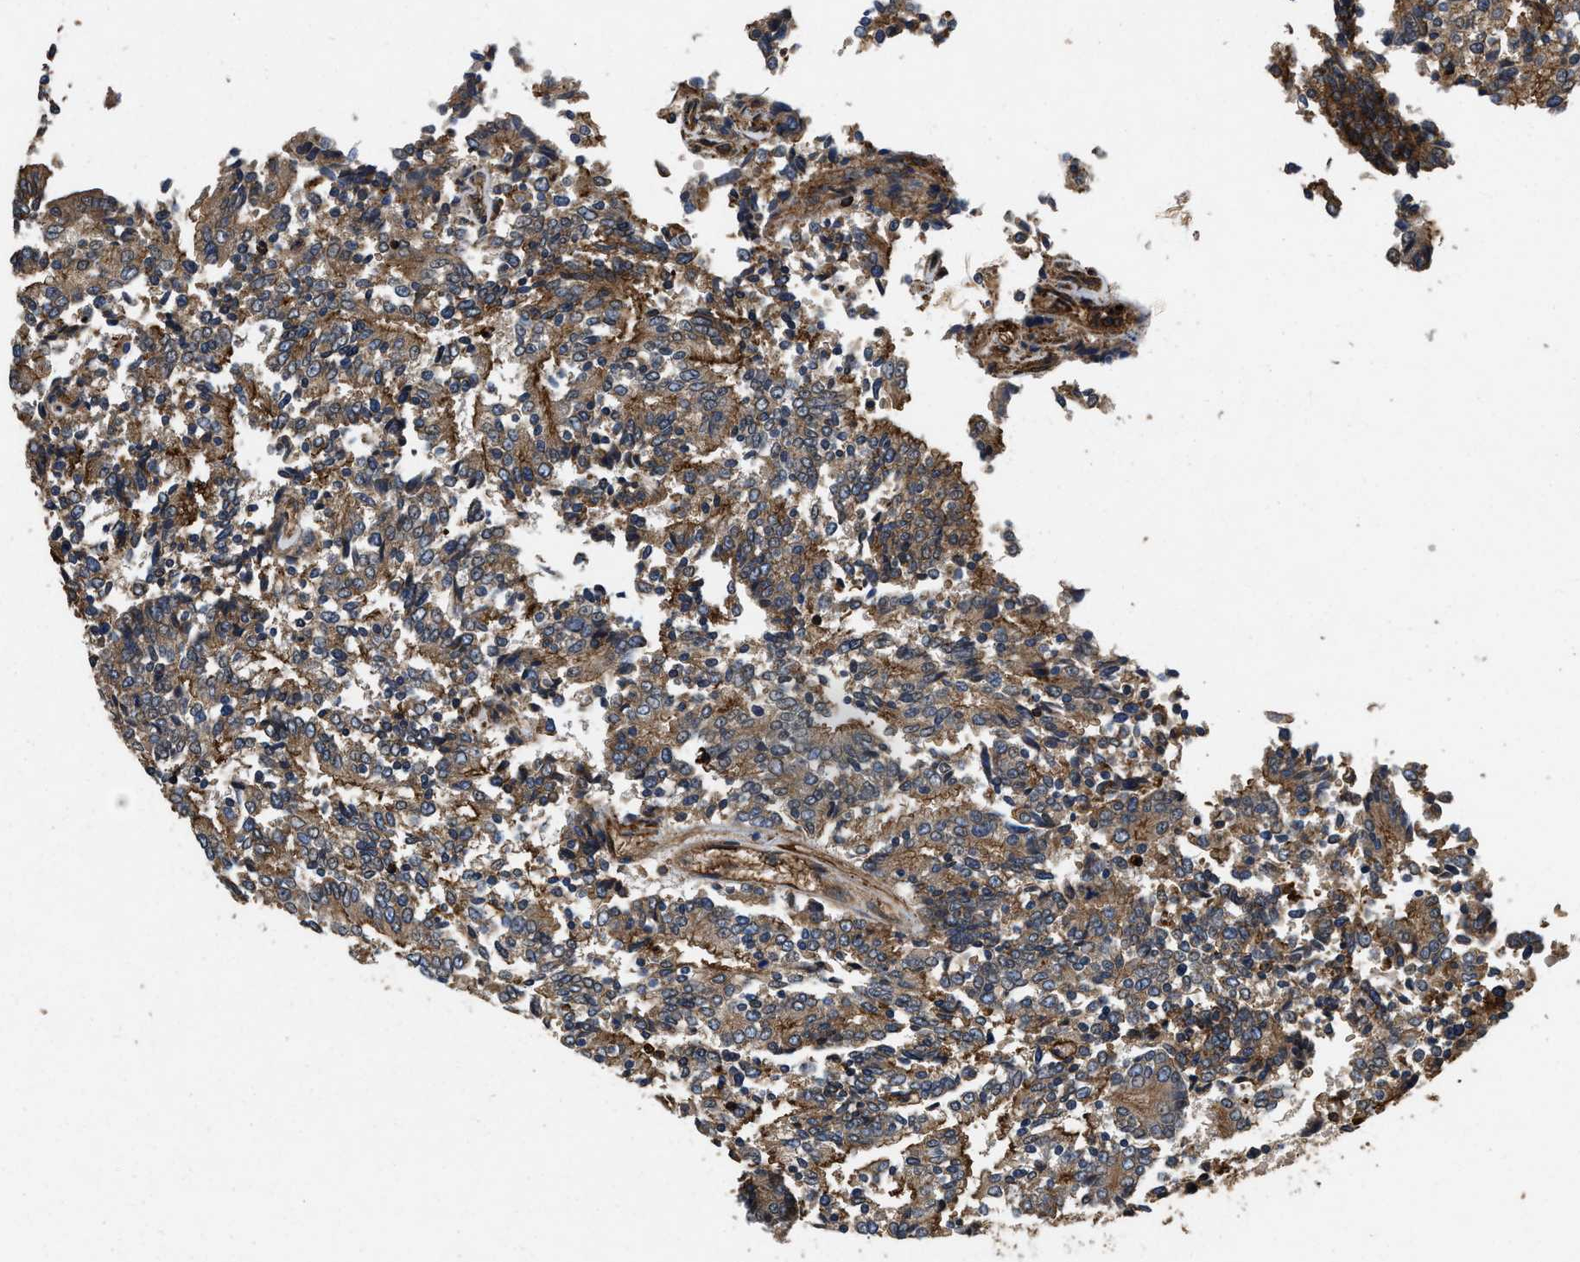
{"staining": {"intensity": "moderate", "quantity": ">75%", "location": "cytoplasmic/membranous"}, "tissue": "prostate cancer", "cell_type": "Tumor cells", "image_type": "cancer", "snomed": [{"axis": "morphology", "description": "Normal tissue, NOS"}, {"axis": "morphology", "description": "Adenocarcinoma, High grade"}, {"axis": "topography", "description": "Prostate"}, {"axis": "topography", "description": "Seminal veicle"}], "caption": "This image displays prostate cancer (high-grade adenocarcinoma) stained with immunohistochemistry (IHC) to label a protein in brown. The cytoplasmic/membranous of tumor cells show moderate positivity for the protein. Nuclei are counter-stained blue.", "gene": "LINGO2", "patient": {"sex": "male", "age": 55}}